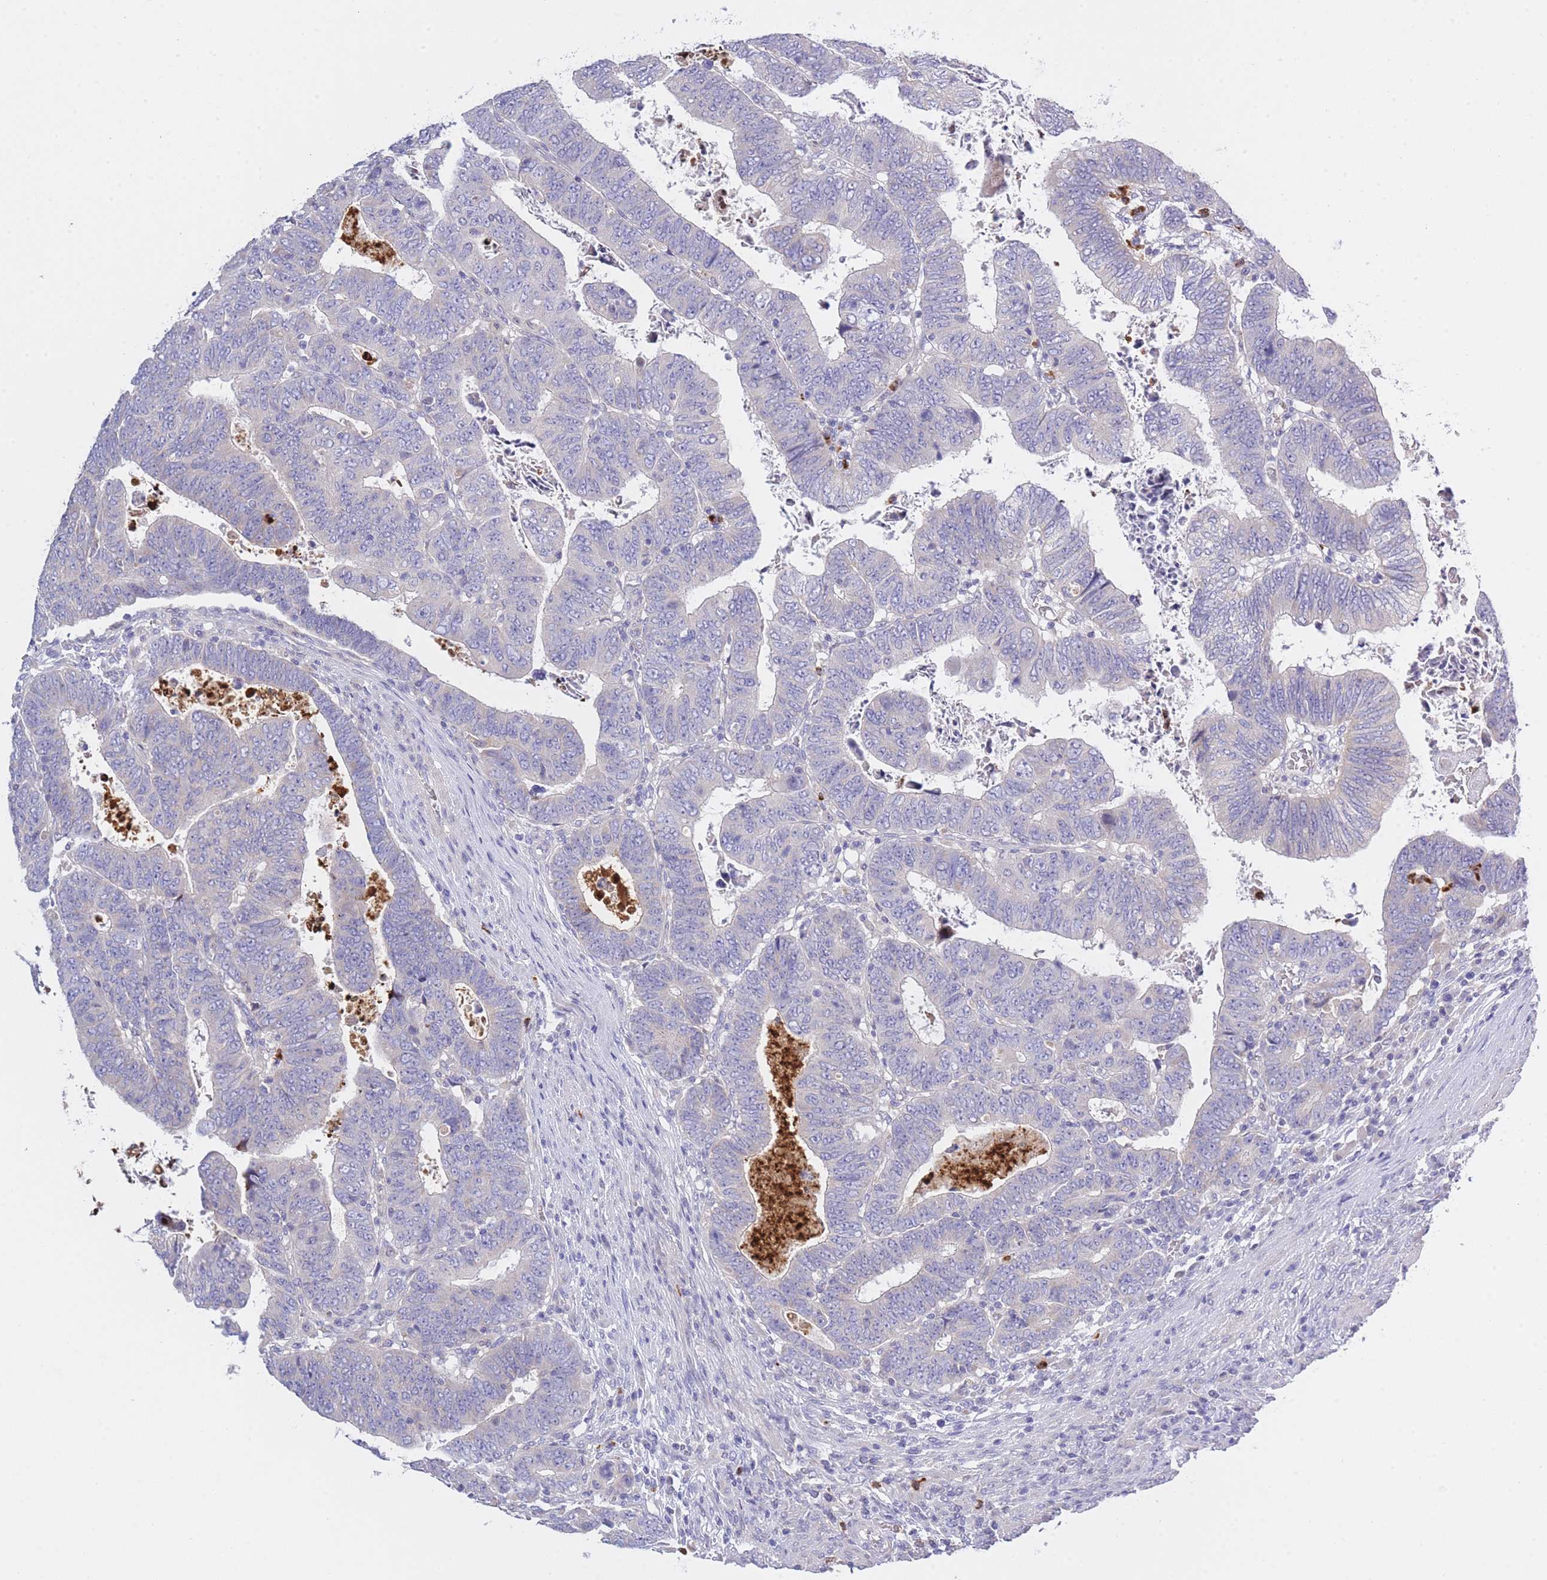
{"staining": {"intensity": "negative", "quantity": "none", "location": "none"}, "tissue": "colorectal cancer", "cell_type": "Tumor cells", "image_type": "cancer", "snomed": [{"axis": "morphology", "description": "Normal tissue, NOS"}, {"axis": "morphology", "description": "Adenocarcinoma, NOS"}, {"axis": "topography", "description": "Rectum"}], "caption": "The immunohistochemistry image has no significant positivity in tumor cells of colorectal cancer (adenocarcinoma) tissue.", "gene": "CENPM", "patient": {"sex": "female", "age": 65}}